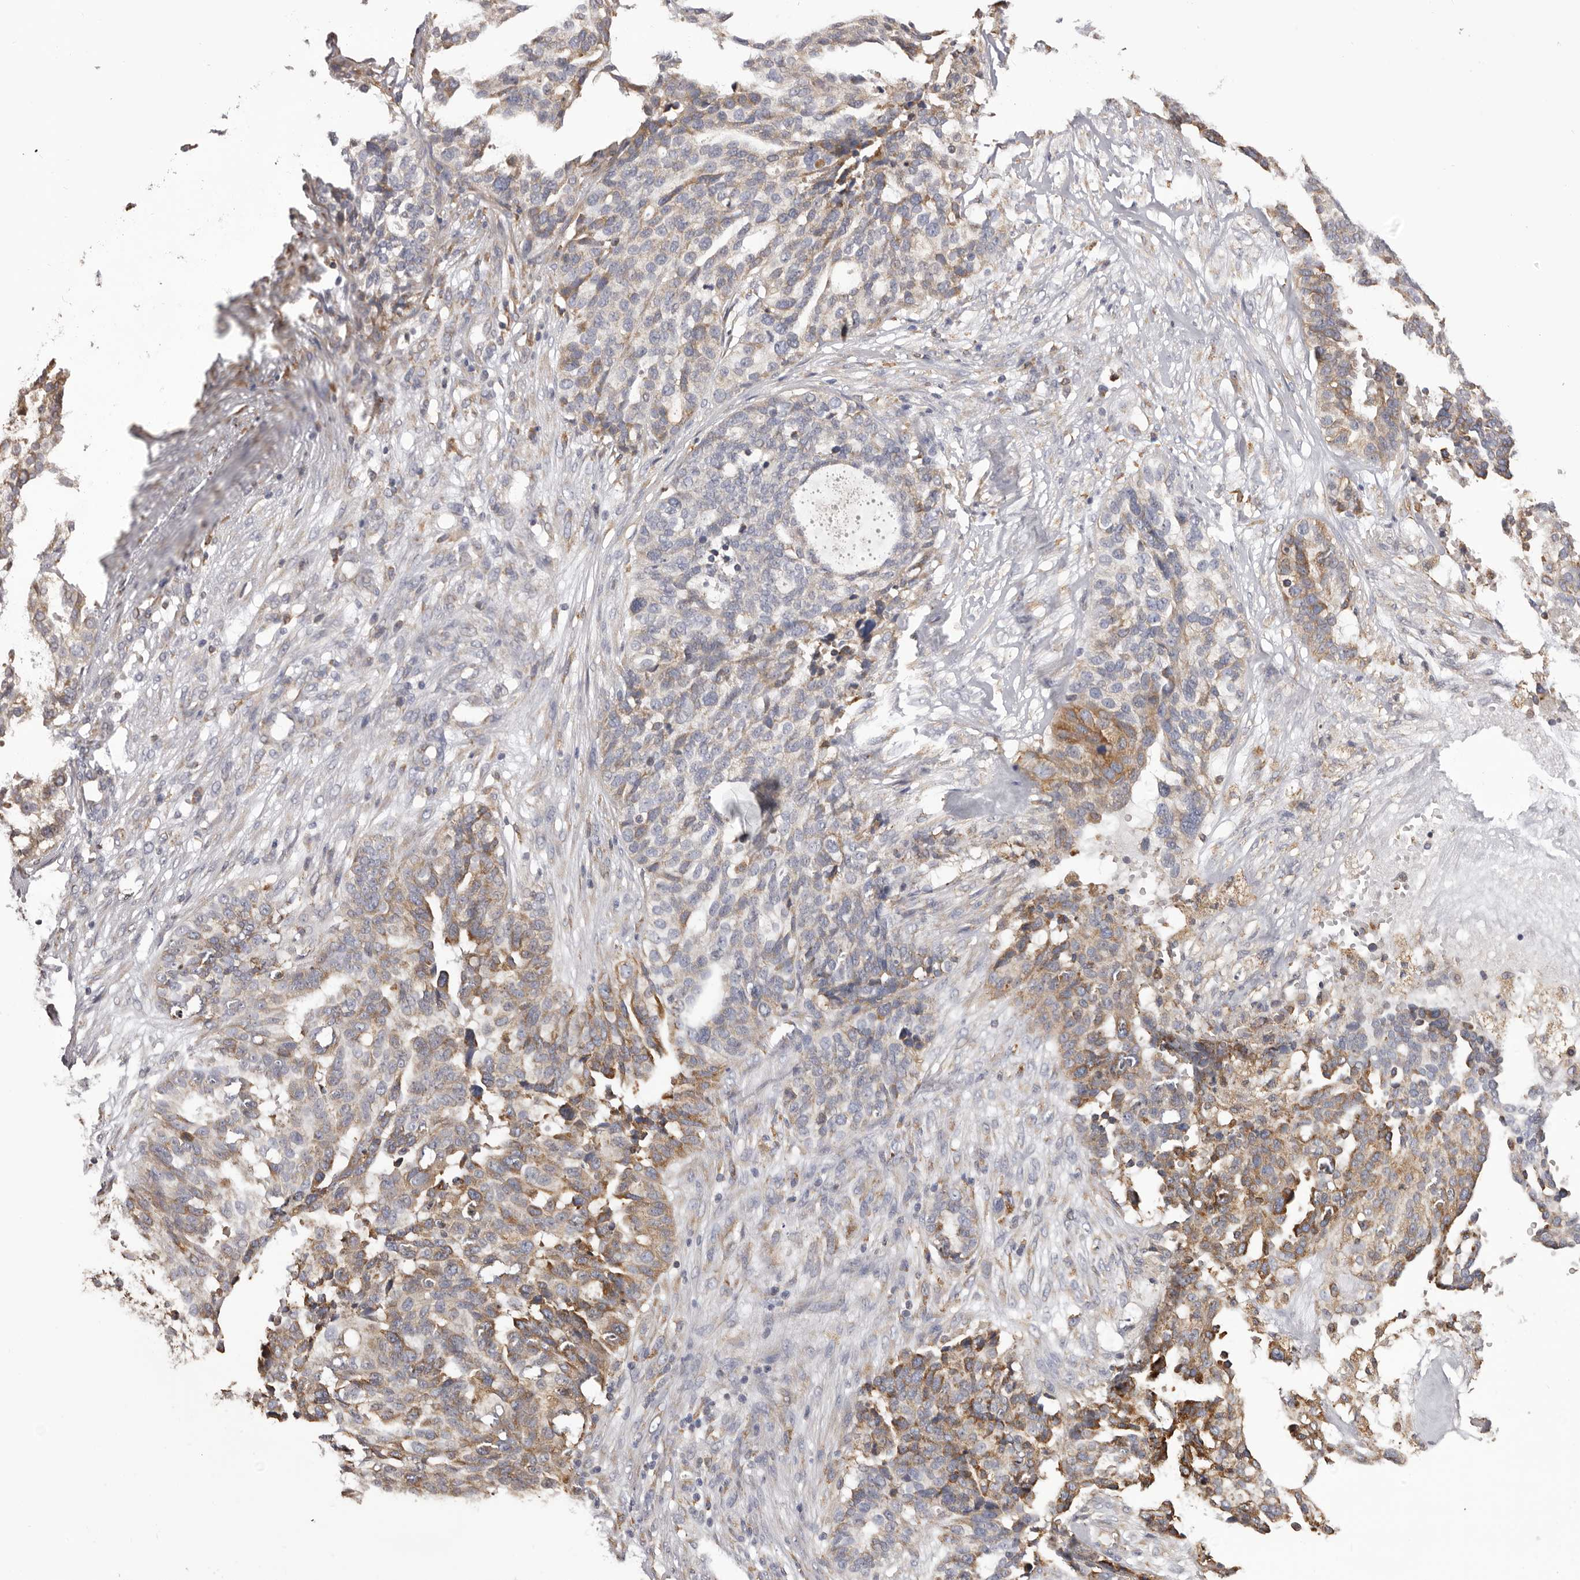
{"staining": {"intensity": "moderate", "quantity": "25%-75%", "location": "cytoplasmic/membranous"}, "tissue": "ovarian cancer", "cell_type": "Tumor cells", "image_type": "cancer", "snomed": [{"axis": "morphology", "description": "Cystadenocarcinoma, serous, NOS"}, {"axis": "topography", "description": "Ovary"}], "caption": "Immunohistochemical staining of human ovarian cancer demonstrates moderate cytoplasmic/membranous protein staining in approximately 25%-75% of tumor cells.", "gene": "QRSL1", "patient": {"sex": "female", "age": 59}}